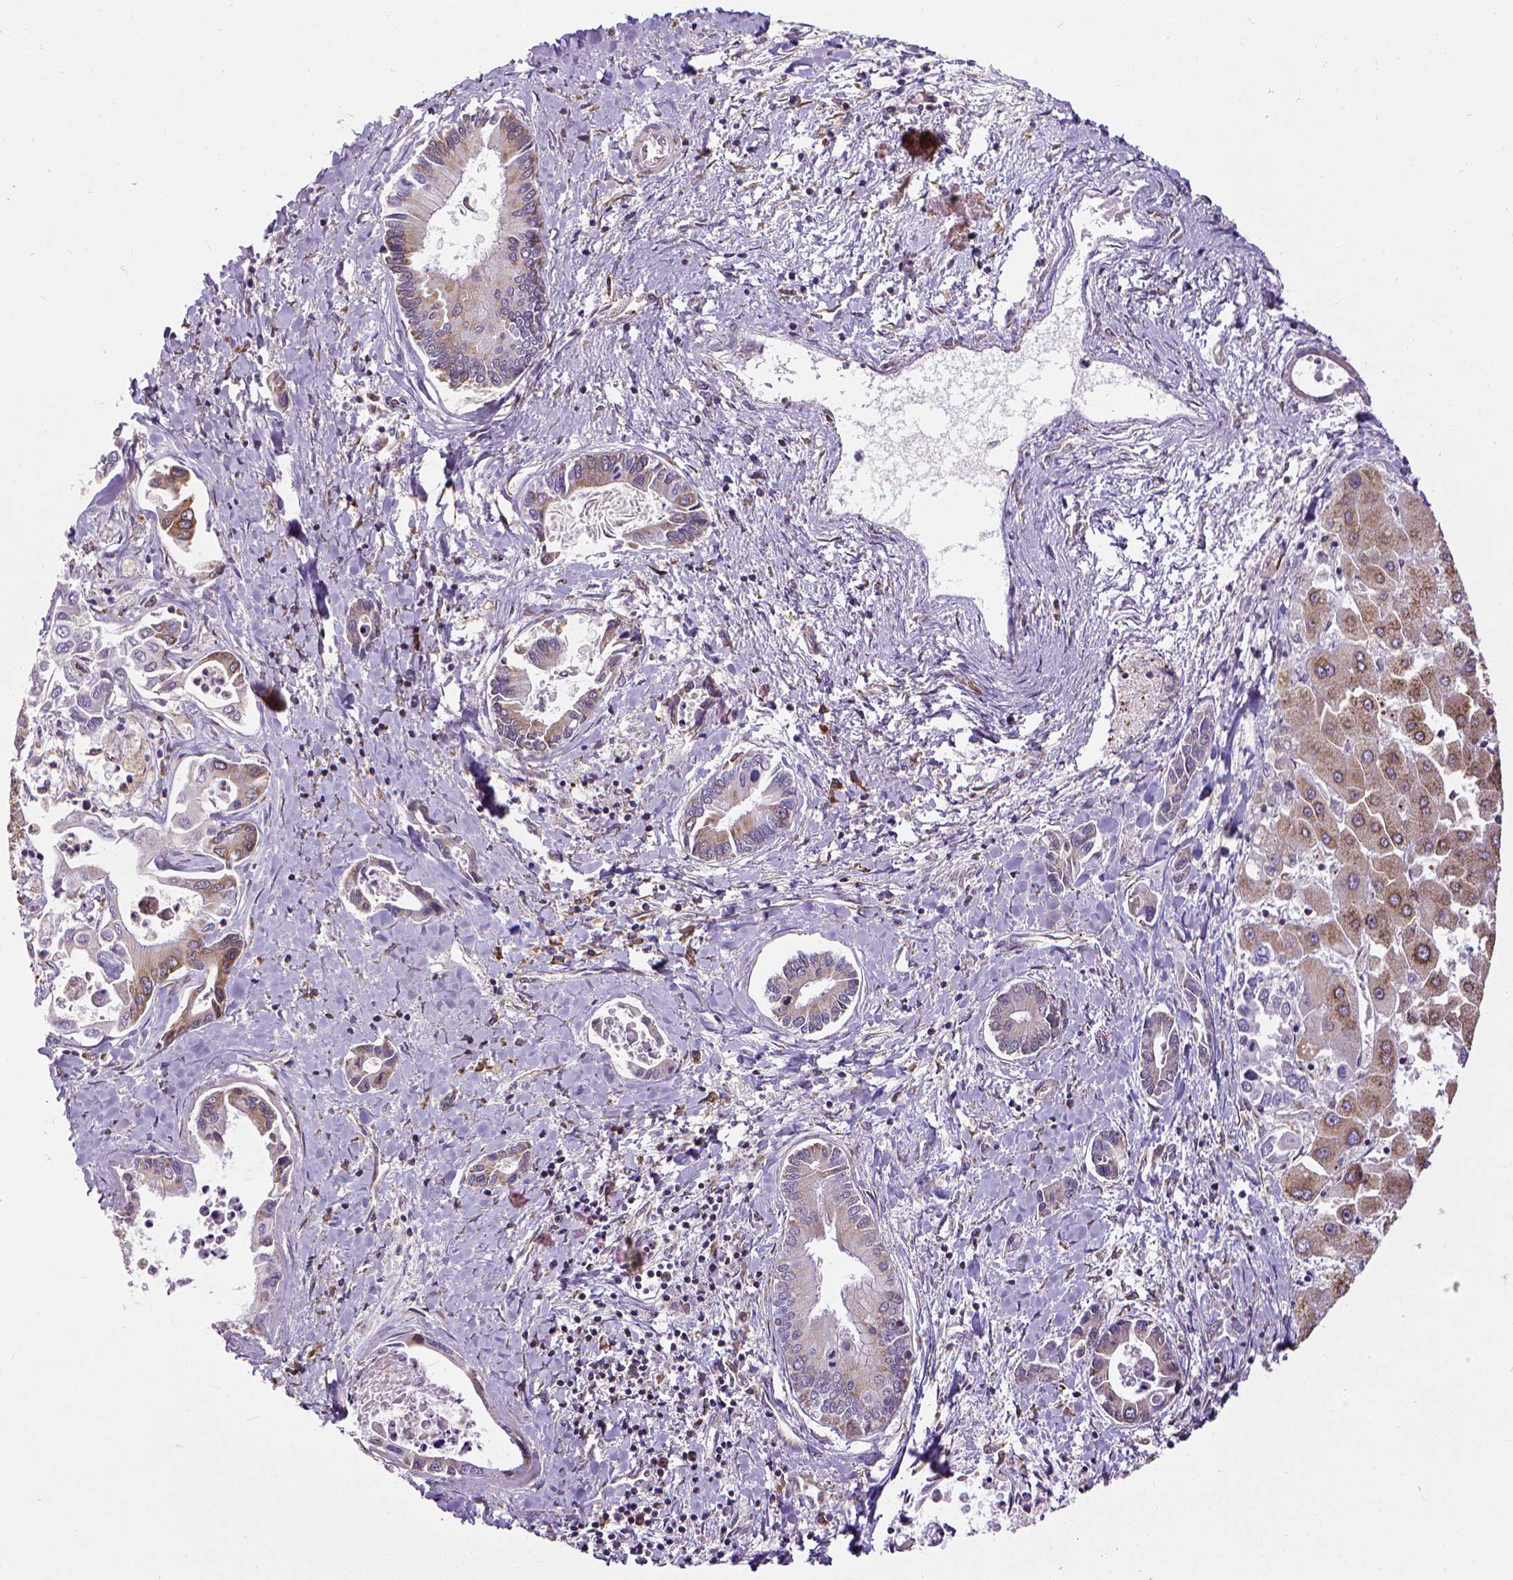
{"staining": {"intensity": "weak", "quantity": "25%-75%", "location": "cytoplasmic/membranous"}, "tissue": "liver cancer", "cell_type": "Tumor cells", "image_type": "cancer", "snomed": [{"axis": "morphology", "description": "Cholangiocarcinoma"}, {"axis": "topography", "description": "Liver"}], "caption": "IHC (DAB (3,3'-diaminobenzidine)) staining of human liver cholangiocarcinoma reveals weak cytoplasmic/membranous protein staining in approximately 25%-75% of tumor cells. The protein of interest is shown in brown color, while the nuclei are stained blue.", "gene": "MTDH", "patient": {"sex": "male", "age": 66}}